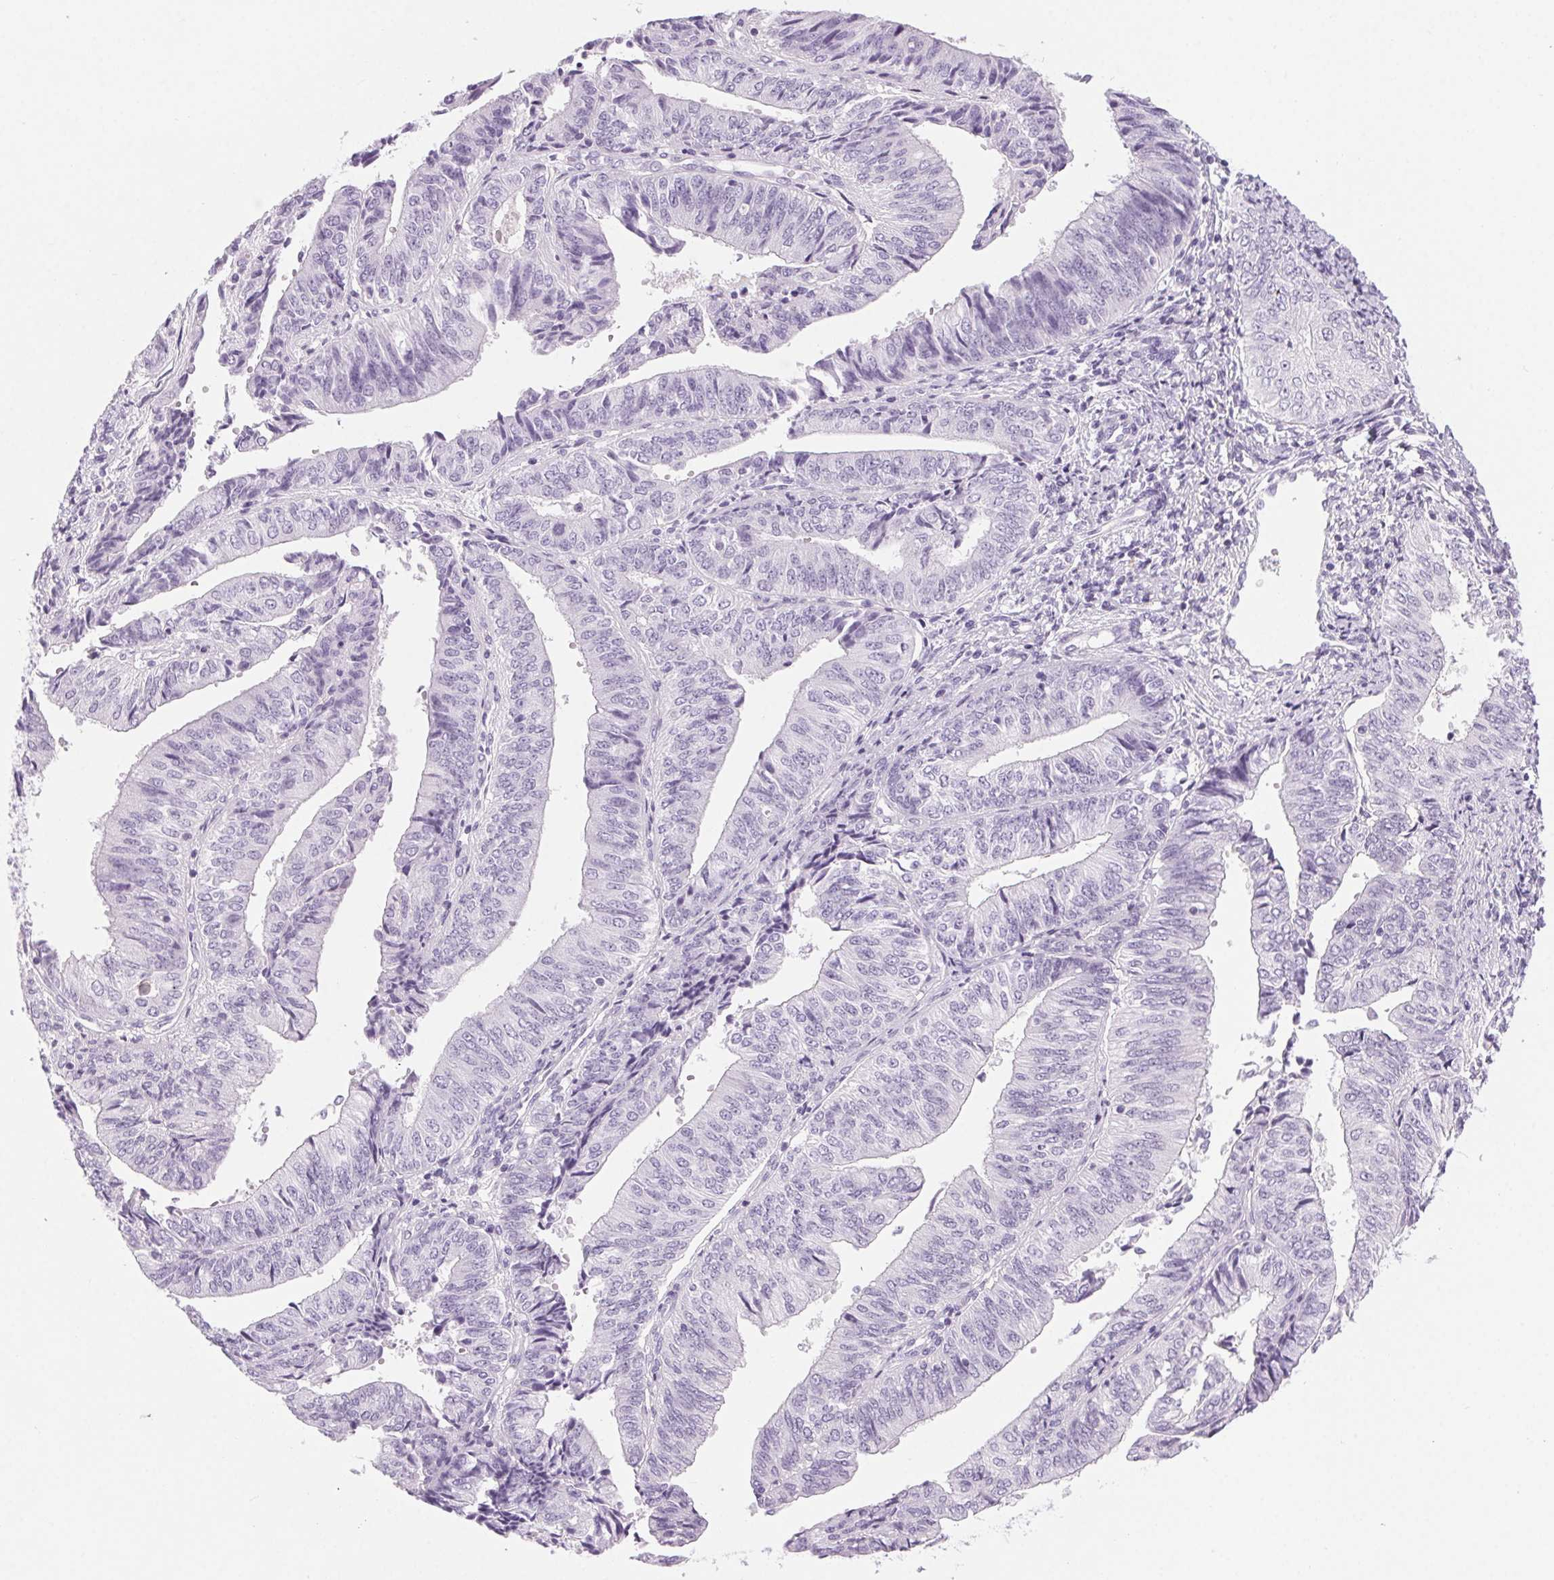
{"staining": {"intensity": "negative", "quantity": "none", "location": "none"}, "tissue": "endometrial cancer", "cell_type": "Tumor cells", "image_type": "cancer", "snomed": [{"axis": "morphology", "description": "Adenocarcinoma, NOS"}, {"axis": "topography", "description": "Endometrium"}], "caption": "Immunohistochemical staining of human endometrial cancer shows no significant staining in tumor cells. (Stains: DAB (3,3'-diaminobenzidine) immunohistochemistry (IHC) with hematoxylin counter stain, Microscopy: brightfield microscopy at high magnification).", "gene": "LRP2", "patient": {"sex": "female", "age": 58}}